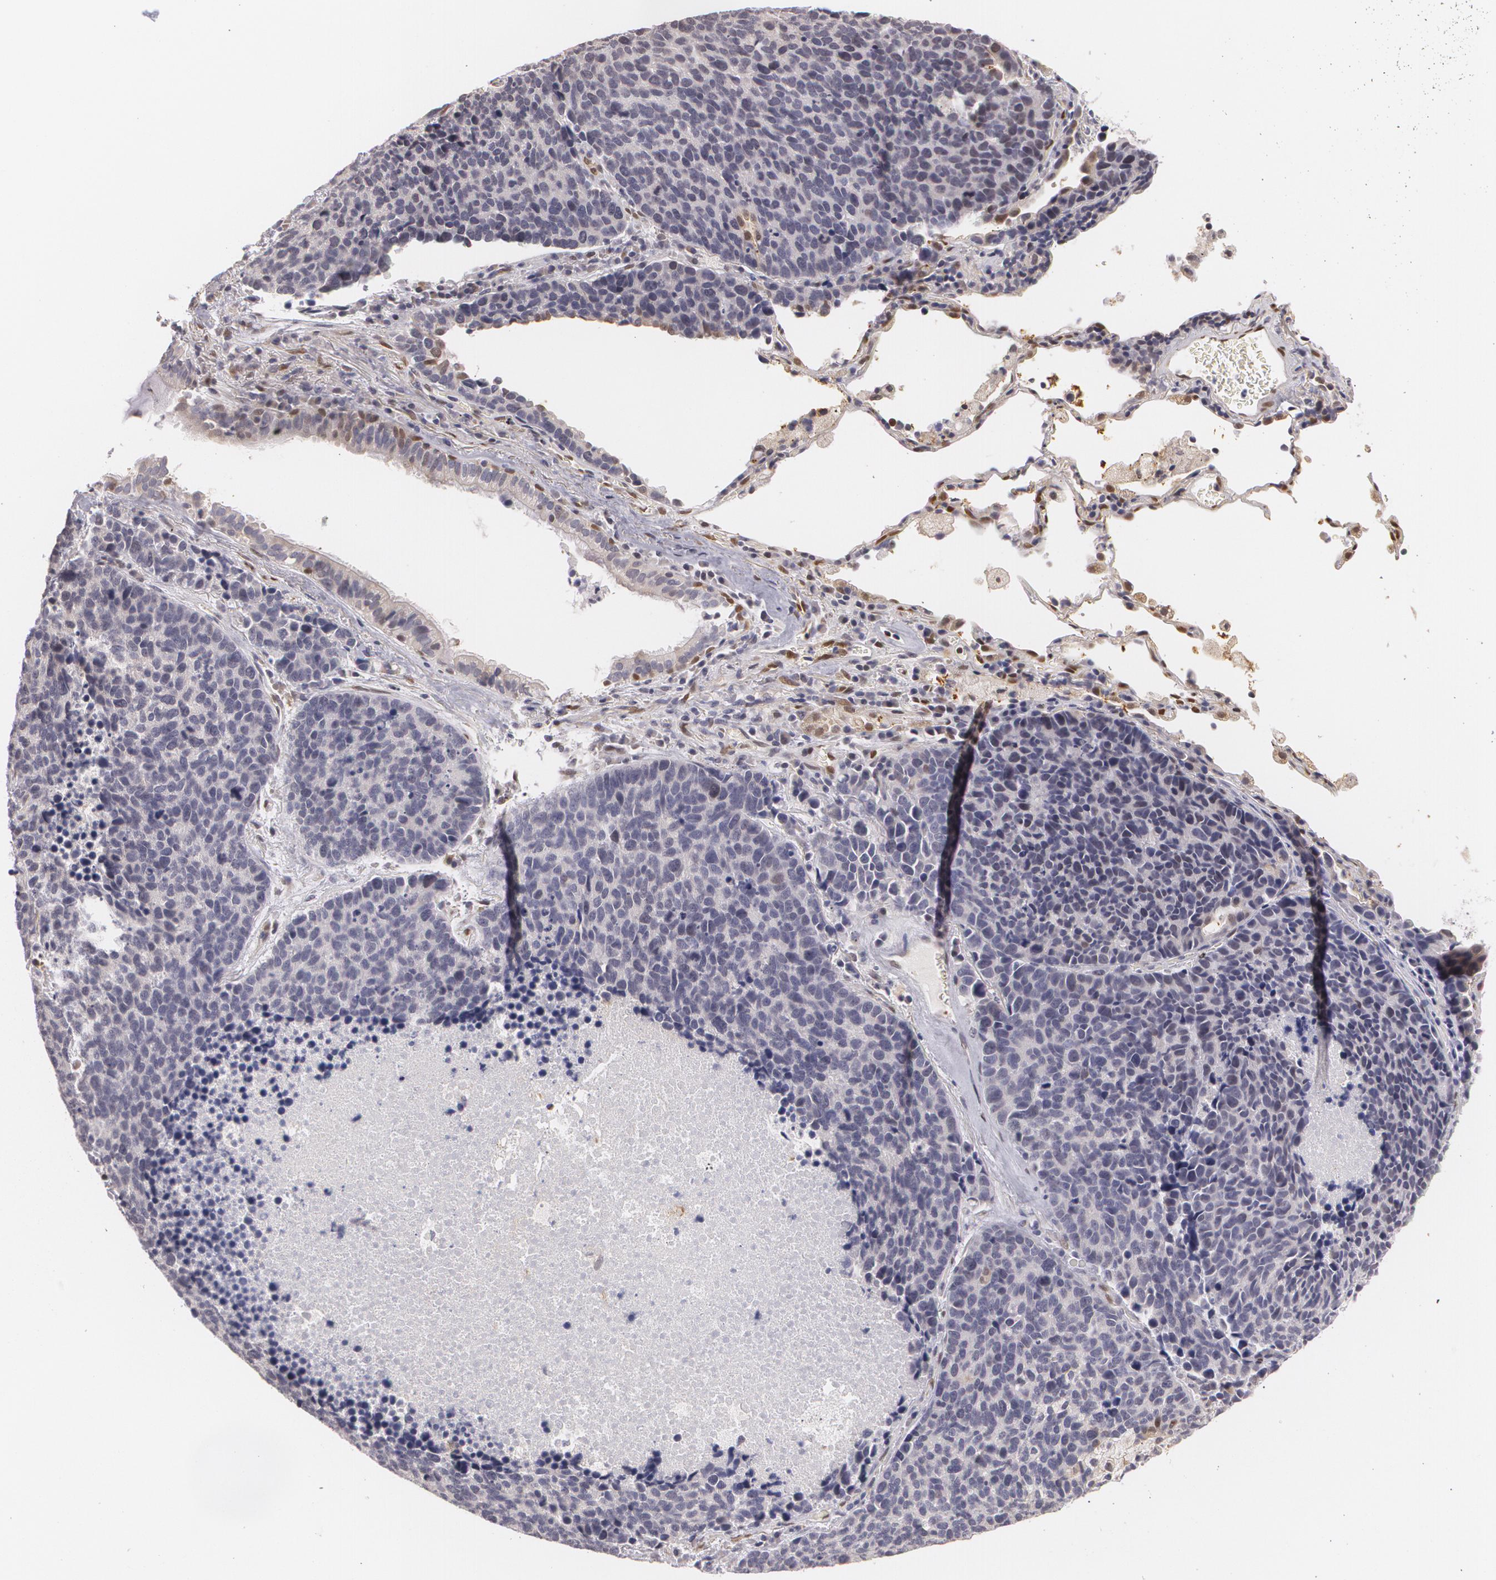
{"staining": {"intensity": "negative", "quantity": "none", "location": "none"}, "tissue": "lung cancer", "cell_type": "Tumor cells", "image_type": "cancer", "snomed": [{"axis": "morphology", "description": "Neoplasm, malignant, NOS"}, {"axis": "topography", "description": "Lung"}], "caption": "Immunohistochemical staining of neoplasm (malignant) (lung) shows no significant expression in tumor cells.", "gene": "ZBTB16", "patient": {"sex": "female", "age": 75}}